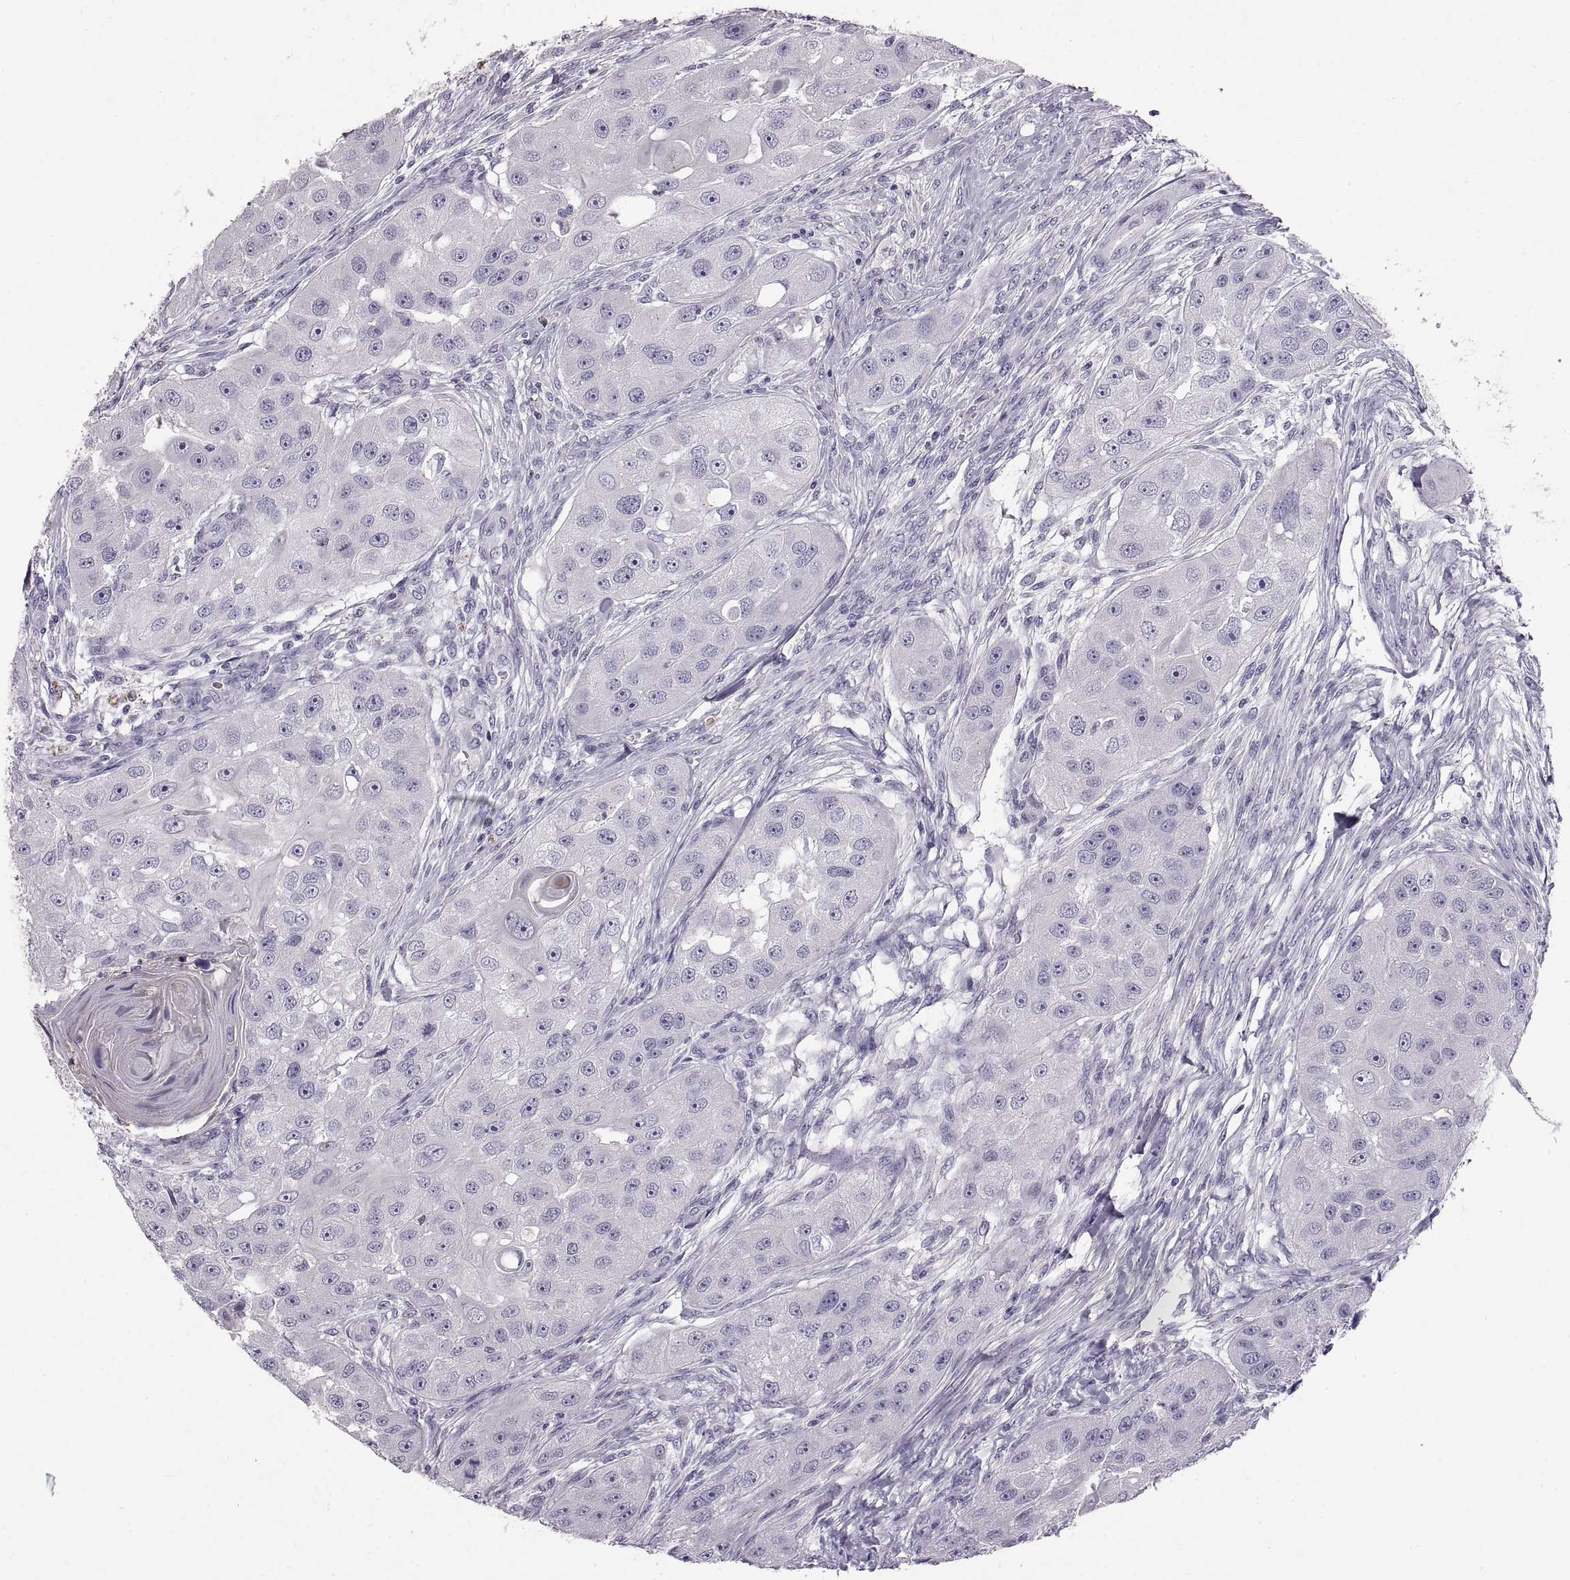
{"staining": {"intensity": "negative", "quantity": "none", "location": "none"}, "tissue": "head and neck cancer", "cell_type": "Tumor cells", "image_type": "cancer", "snomed": [{"axis": "morphology", "description": "Squamous cell carcinoma, NOS"}, {"axis": "topography", "description": "Head-Neck"}], "caption": "A high-resolution image shows IHC staining of squamous cell carcinoma (head and neck), which exhibits no significant staining in tumor cells.", "gene": "ADAM32", "patient": {"sex": "male", "age": 51}}